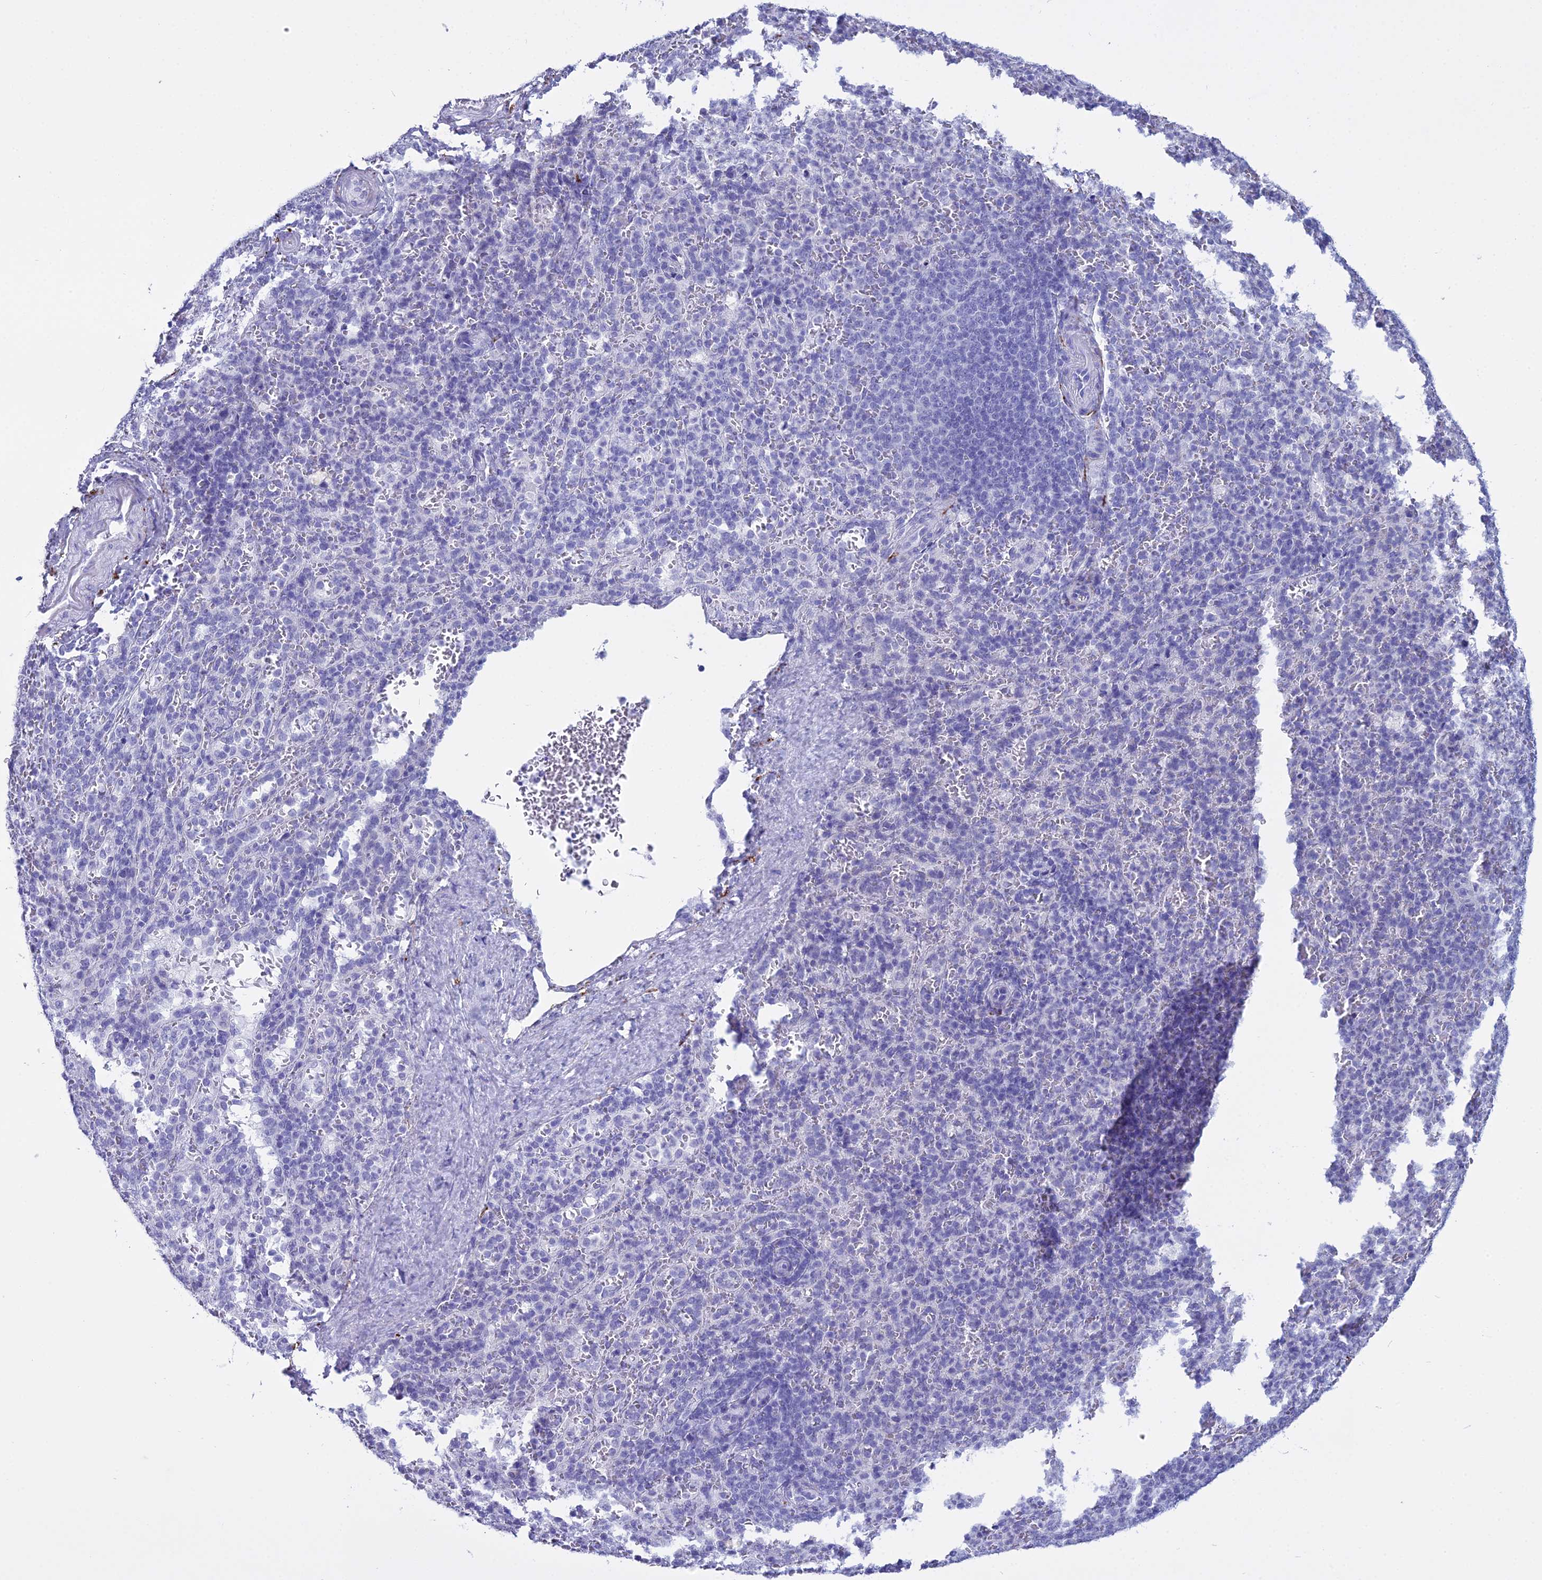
{"staining": {"intensity": "negative", "quantity": "none", "location": "none"}, "tissue": "spleen", "cell_type": "Cells in red pulp", "image_type": "normal", "snomed": [{"axis": "morphology", "description": "Normal tissue, NOS"}, {"axis": "topography", "description": "Spleen"}], "caption": "DAB immunohistochemical staining of benign human spleen shows no significant expression in cells in red pulp. (DAB immunohistochemistry (IHC), high magnification).", "gene": "MAP6", "patient": {"sex": "female", "age": 21}}